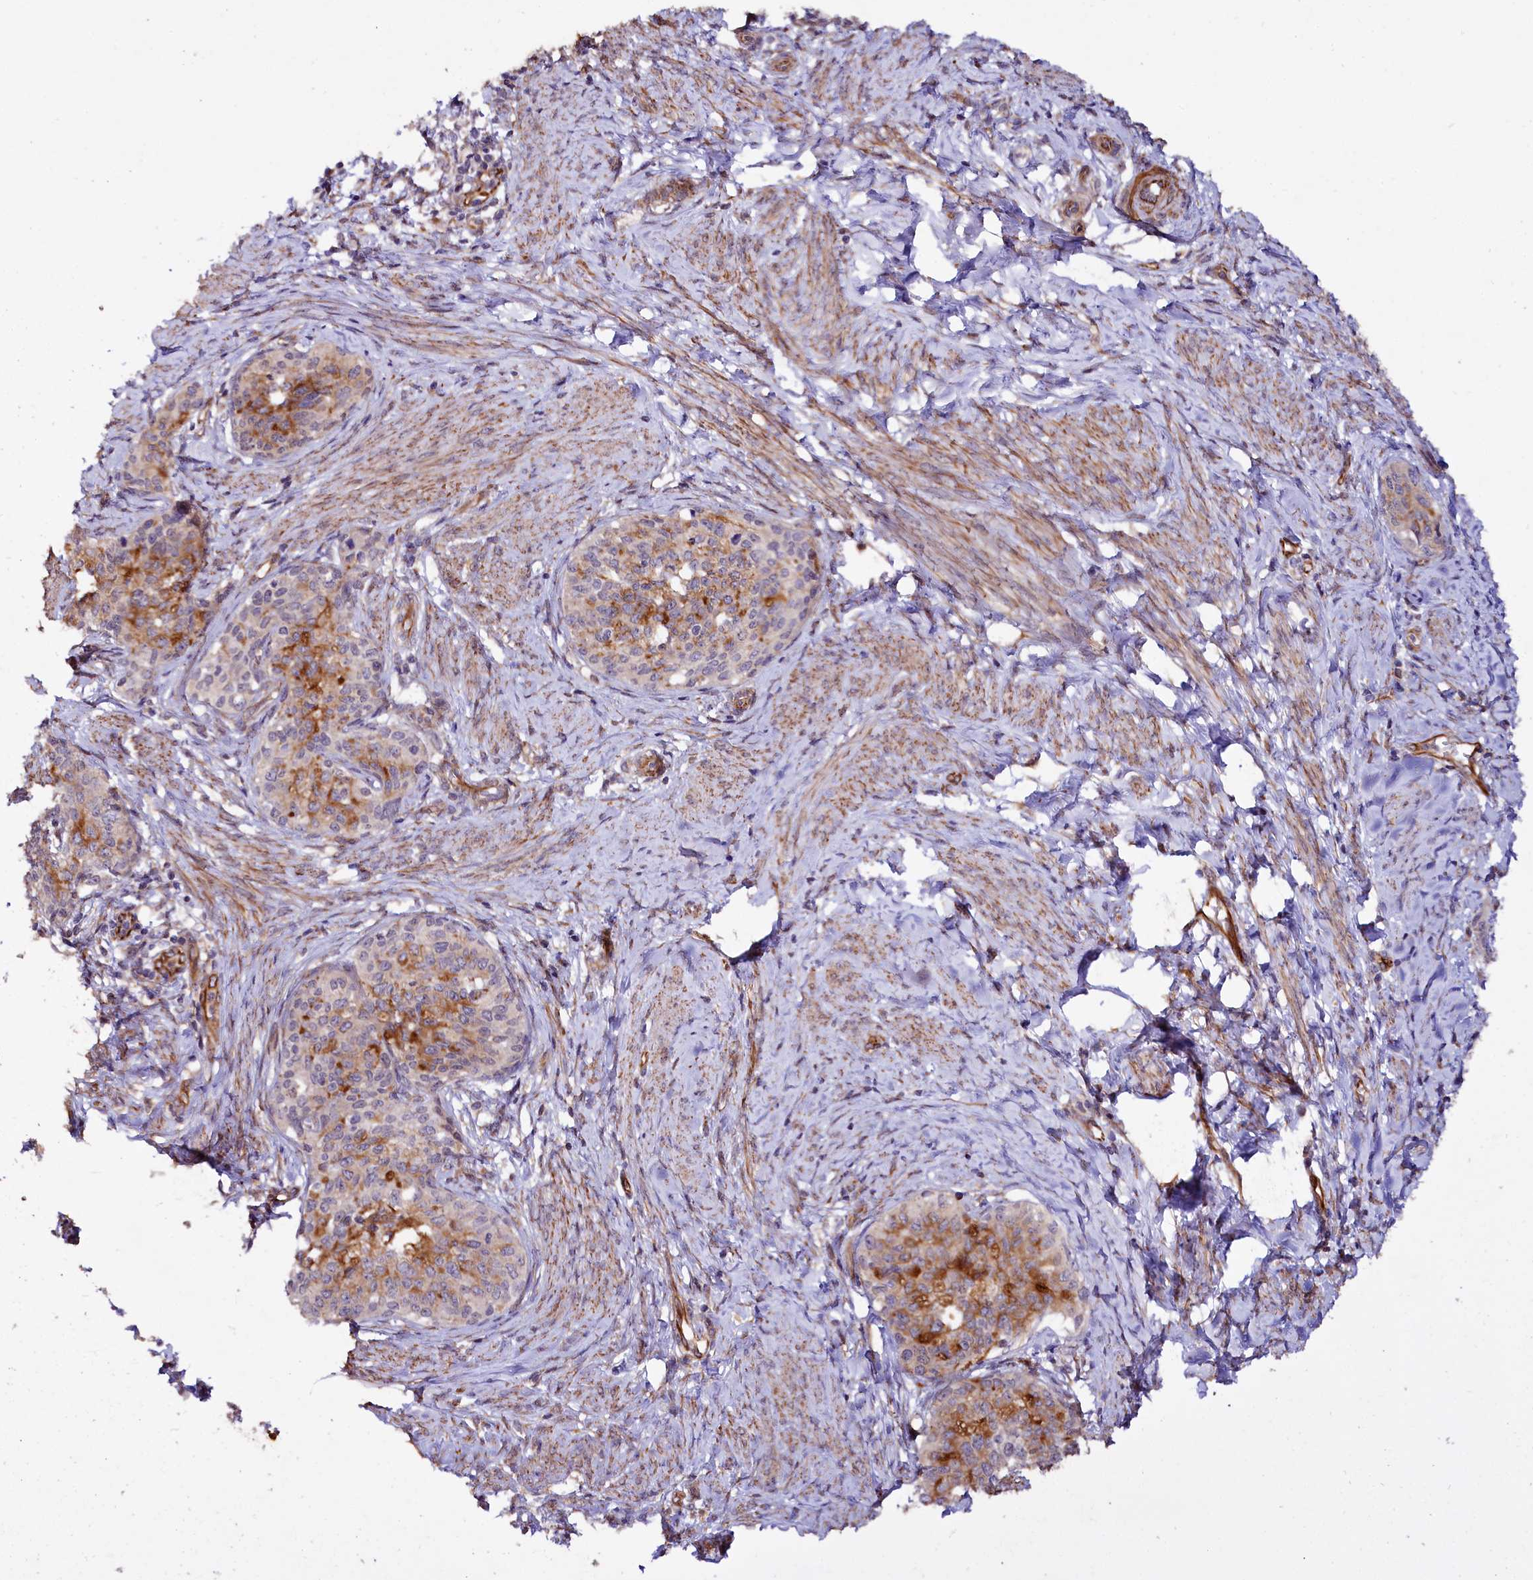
{"staining": {"intensity": "strong", "quantity": "<25%", "location": "cytoplasmic/membranous"}, "tissue": "cervical cancer", "cell_type": "Tumor cells", "image_type": "cancer", "snomed": [{"axis": "morphology", "description": "Squamous cell carcinoma, NOS"}, {"axis": "morphology", "description": "Adenocarcinoma, NOS"}, {"axis": "topography", "description": "Cervix"}], "caption": "Cervical adenocarcinoma stained with a protein marker shows strong staining in tumor cells.", "gene": "TTC12", "patient": {"sex": "female", "age": 52}}